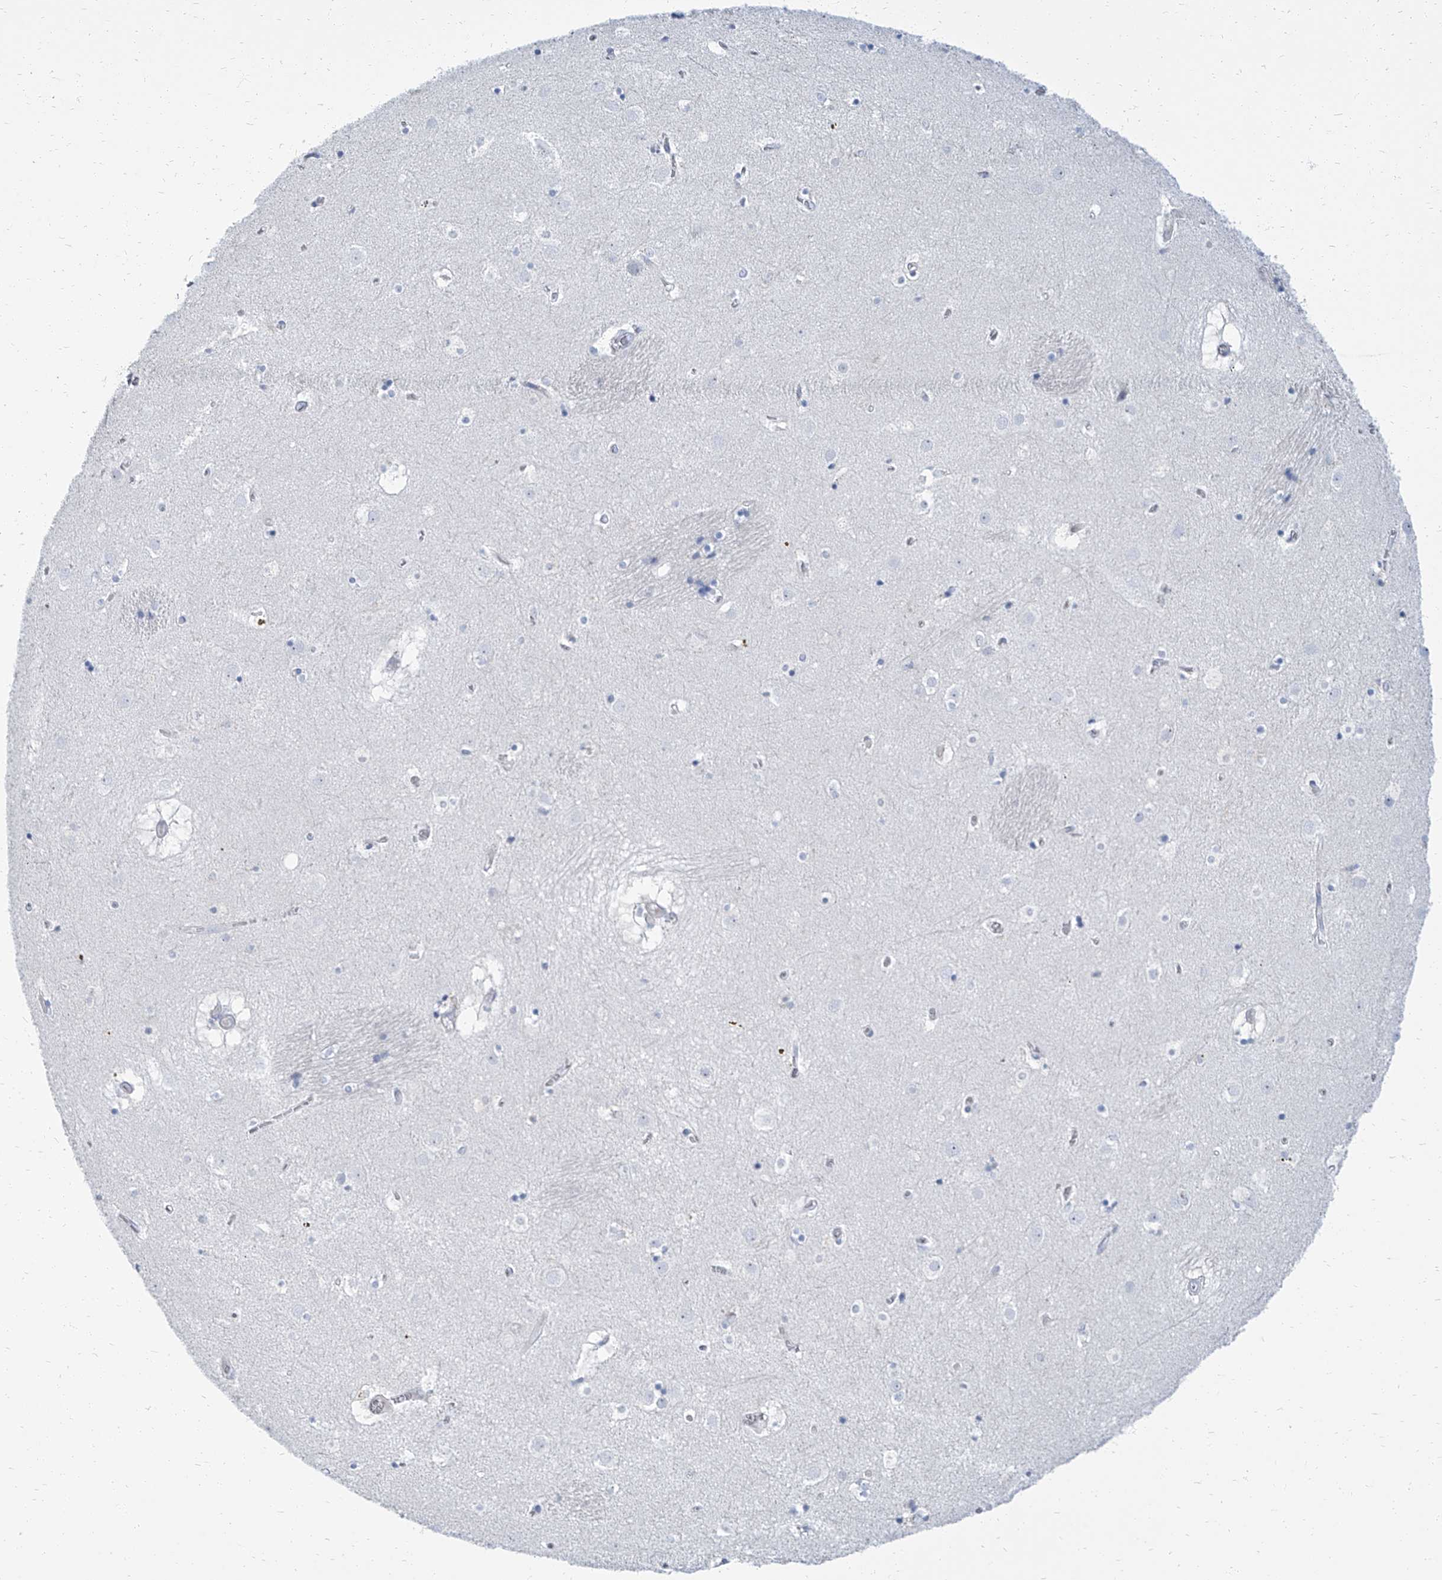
{"staining": {"intensity": "negative", "quantity": "none", "location": "none"}, "tissue": "caudate", "cell_type": "Glial cells", "image_type": "normal", "snomed": [{"axis": "morphology", "description": "Normal tissue, NOS"}, {"axis": "topography", "description": "Lateral ventricle wall"}], "caption": "The photomicrograph reveals no staining of glial cells in normal caudate.", "gene": "TXLNB", "patient": {"sex": "male", "age": 70}}